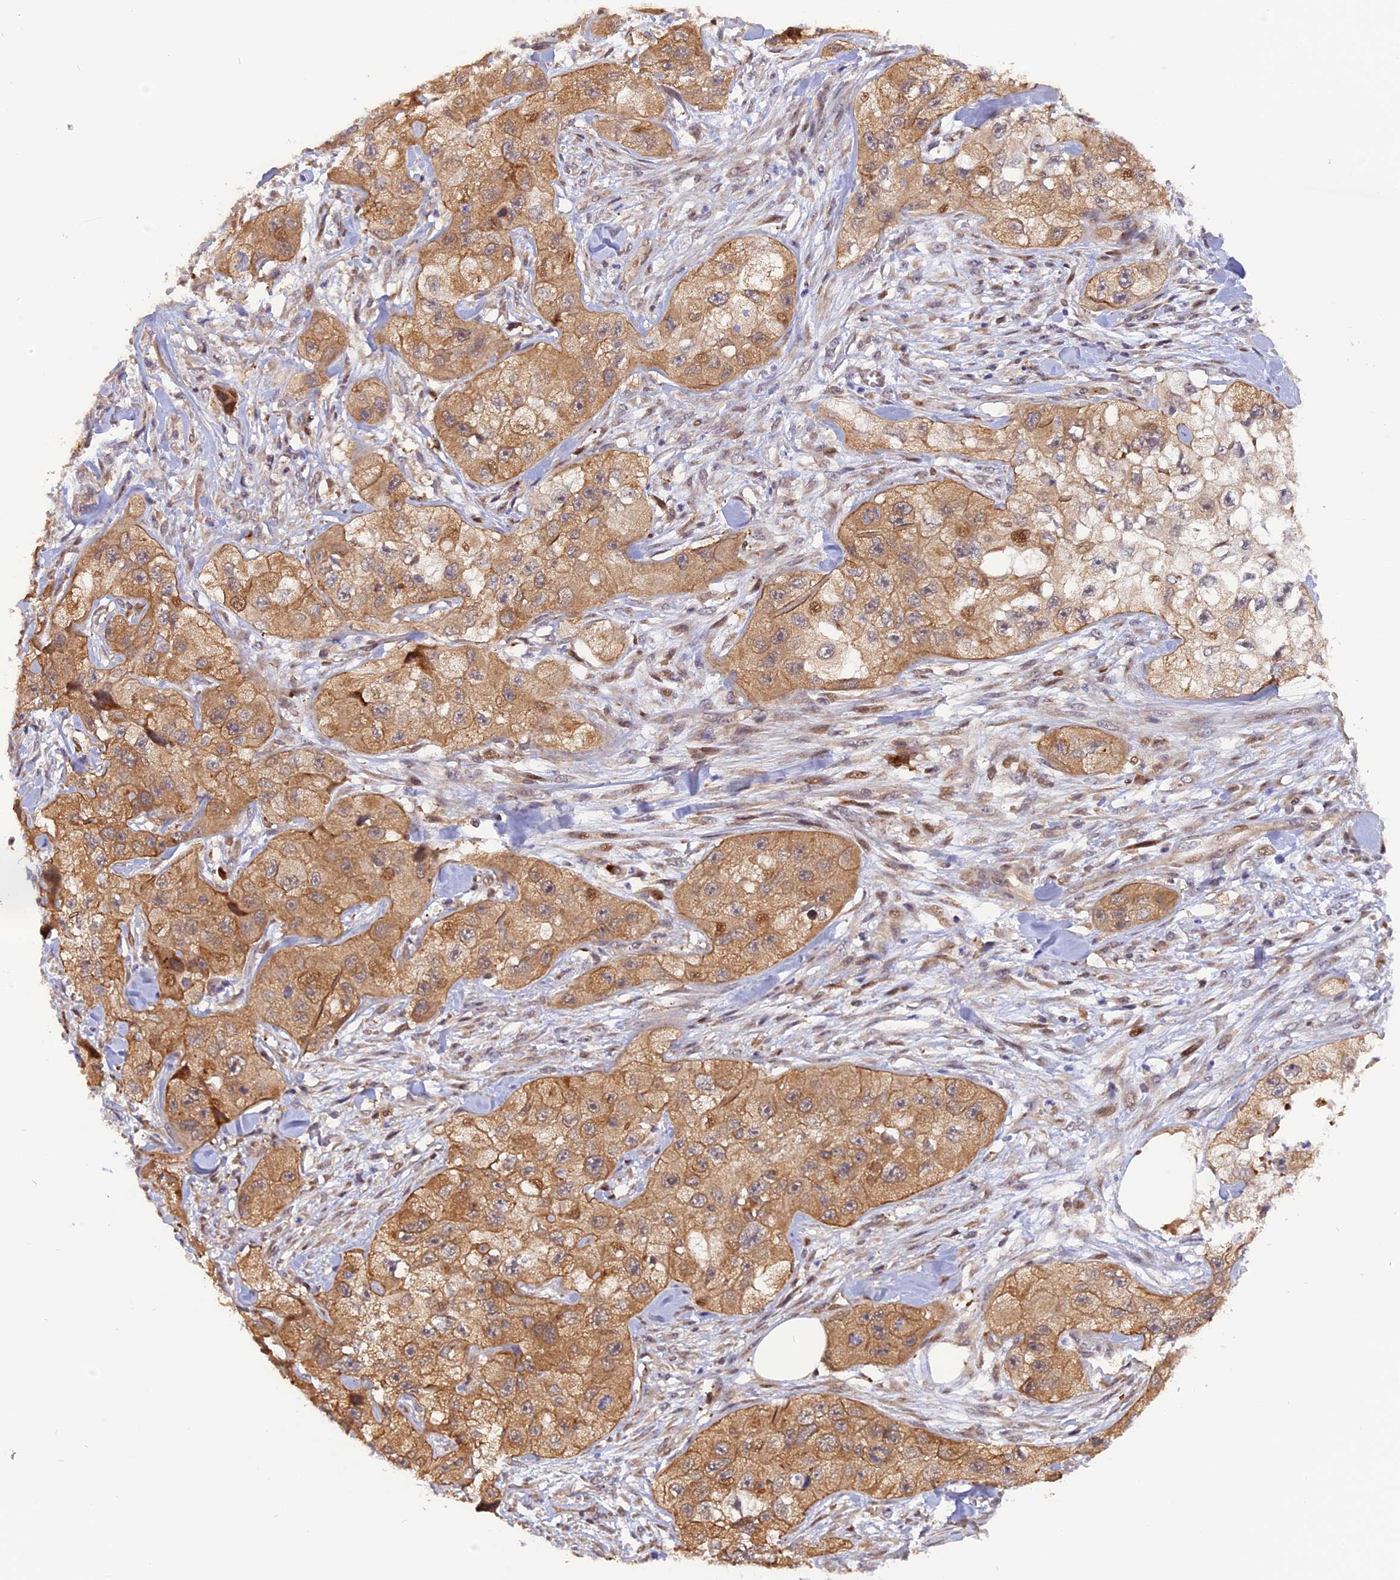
{"staining": {"intensity": "moderate", "quantity": ">75%", "location": "cytoplasmic/membranous"}, "tissue": "skin cancer", "cell_type": "Tumor cells", "image_type": "cancer", "snomed": [{"axis": "morphology", "description": "Squamous cell carcinoma, NOS"}, {"axis": "topography", "description": "Skin"}, {"axis": "topography", "description": "Subcutis"}], "caption": "Immunohistochemical staining of skin cancer (squamous cell carcinoma) exhibits medium levels of moderate cytoplasmic/membranous protein positivity in approximately >75% of tumor cells.", "gene": "SAMD4A", "patient": {"sex": "male", "age": 73}}